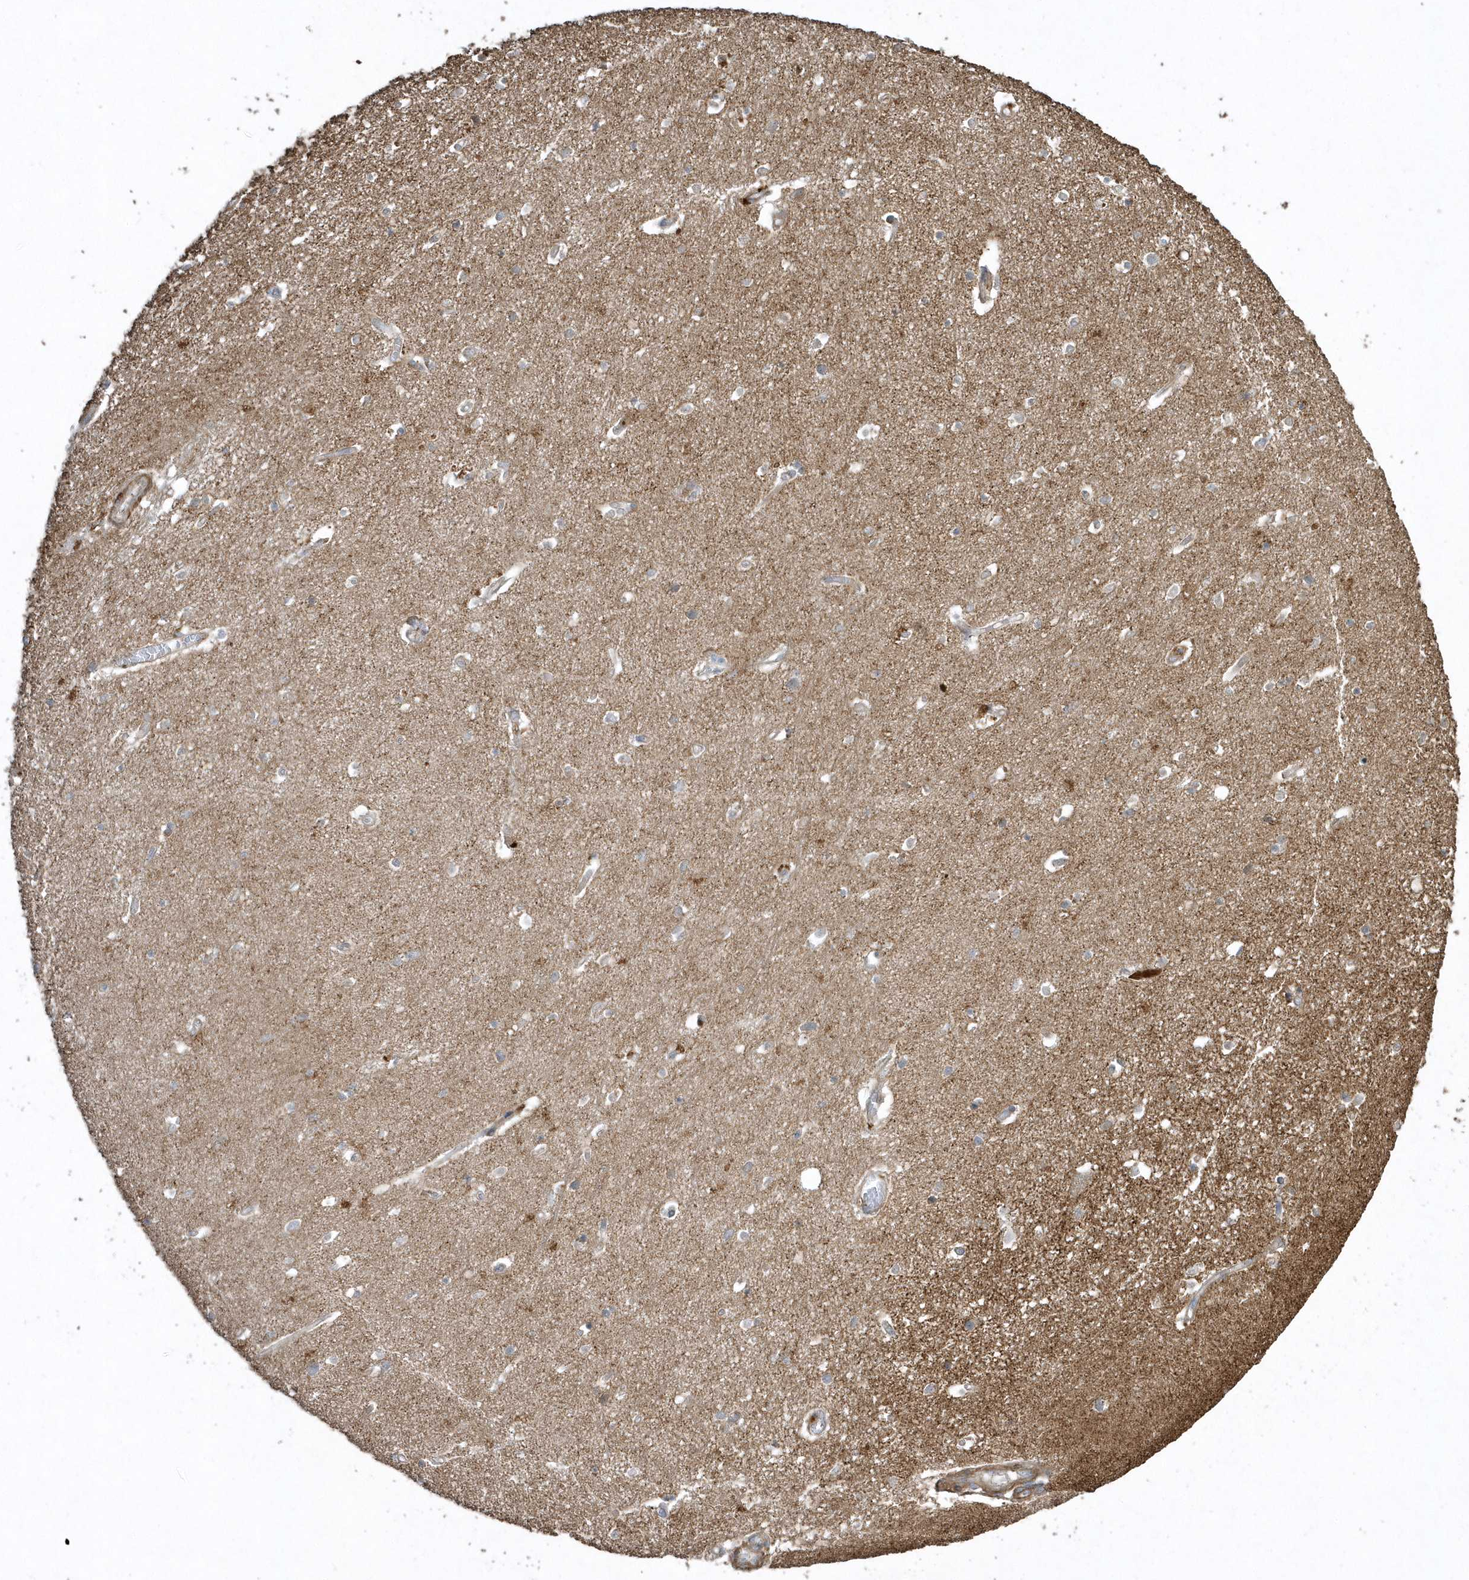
{"staining": {"intensity": "negative", "quantity": "none", "location": "none"}, "tissue": "hippocampus", "cell_type": "Glial cells", "image_type": "normal", "snomed": [{"axis": "morphology", "description": "Normal tissue, NOS"}, {"axis": "topography", "description": "Hippocampus"}], "caption": "An image of hippocampus stained for a protein shows no brown staining in glial cells.", "gene": "SENP8", "patient": {"sex": "female", "age": 64}}